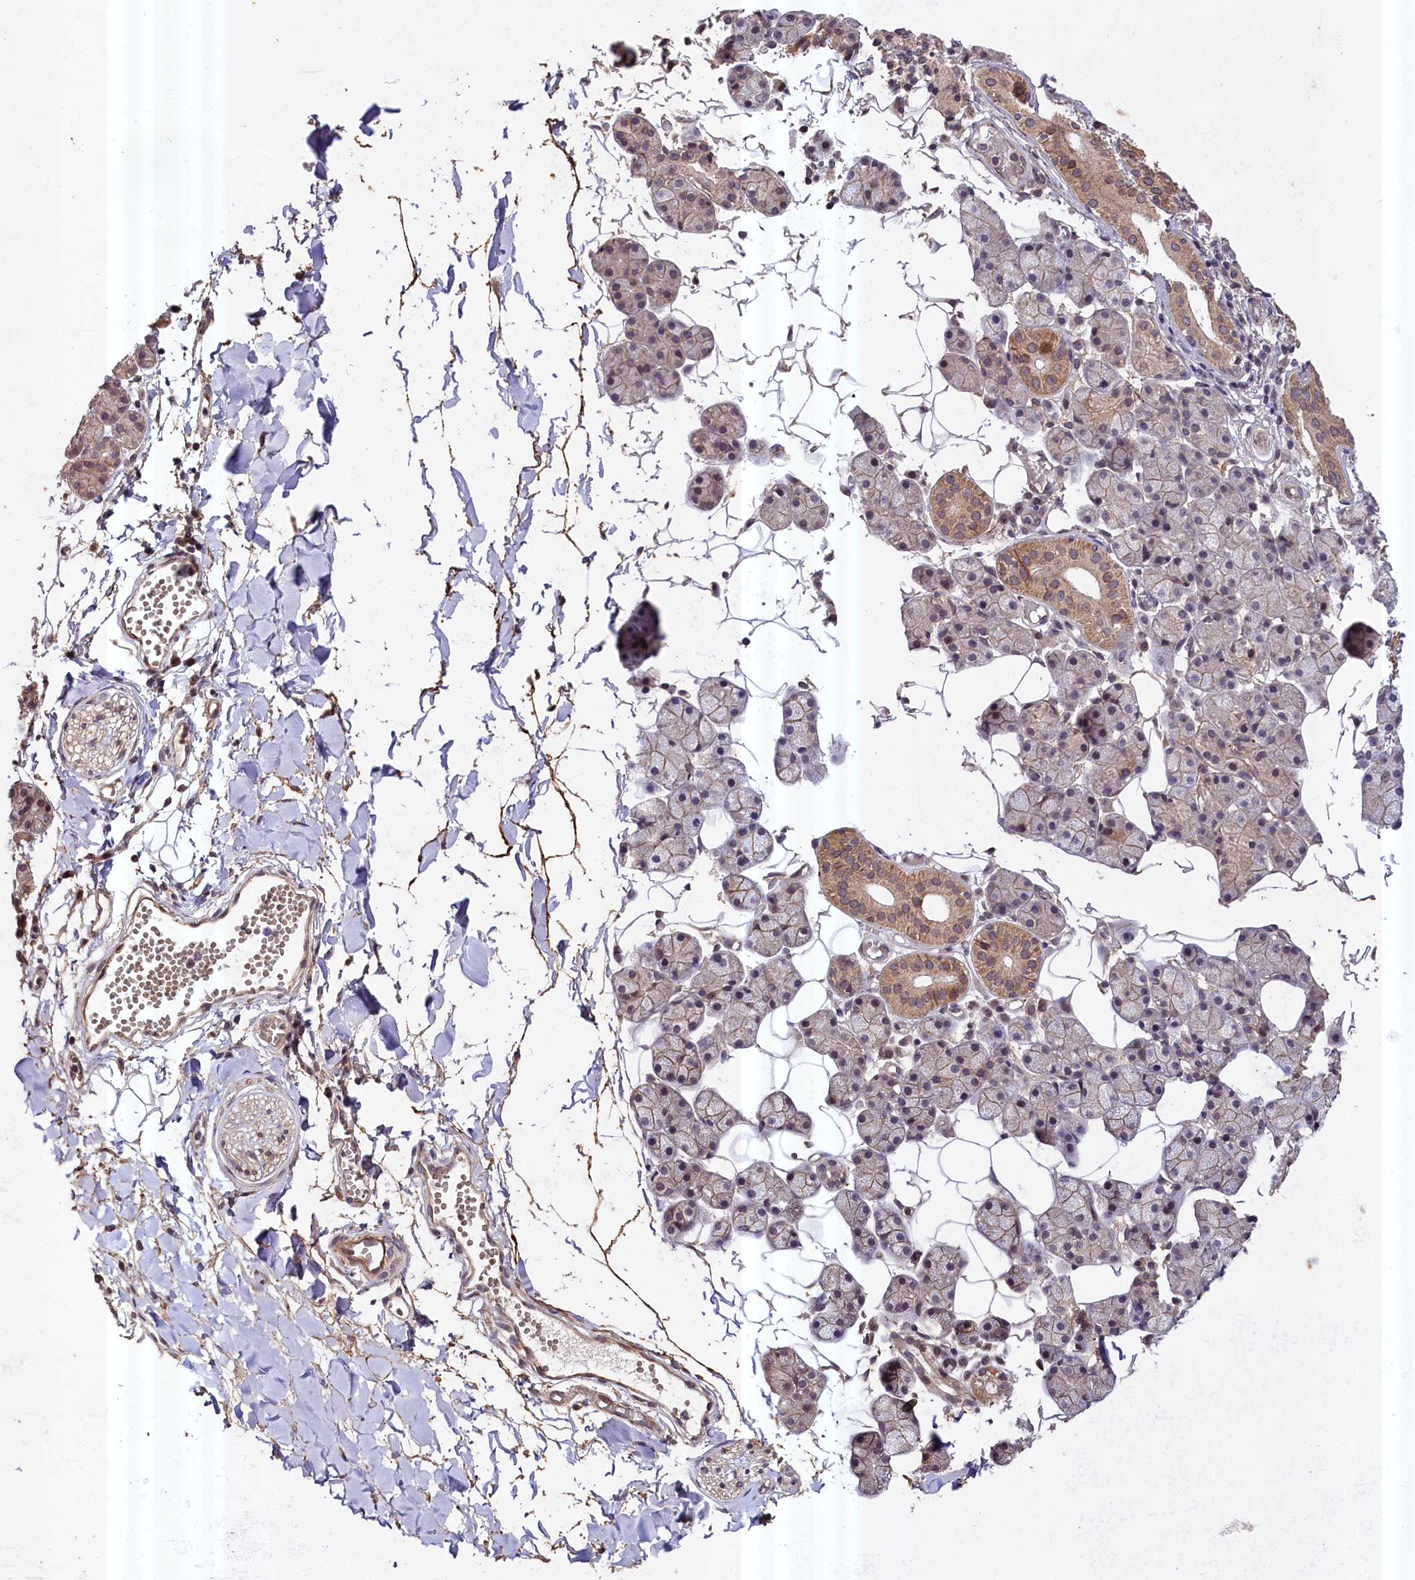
{"staining": {"intensity": "moderate", "quantity": "25%-75%", "location": "cytoplasmic/membranous,nuclear"}, "tissue": "salivary gland", "cell_type": "Glandular cells", "image_type": "normal", "snomed": [{"axis": "morphology", "description": "Normal tissue, NOS"}, {"axis": "topography", "description": "Salivary gland"}], "caption": "An image of salivary gland stained for a protein demonstrates moderate cytoplasmic/membranous,nuclear brown staining in glandular cells.", "gene": "ZNF480", "patient": {"sex": "female", "age": 33}}